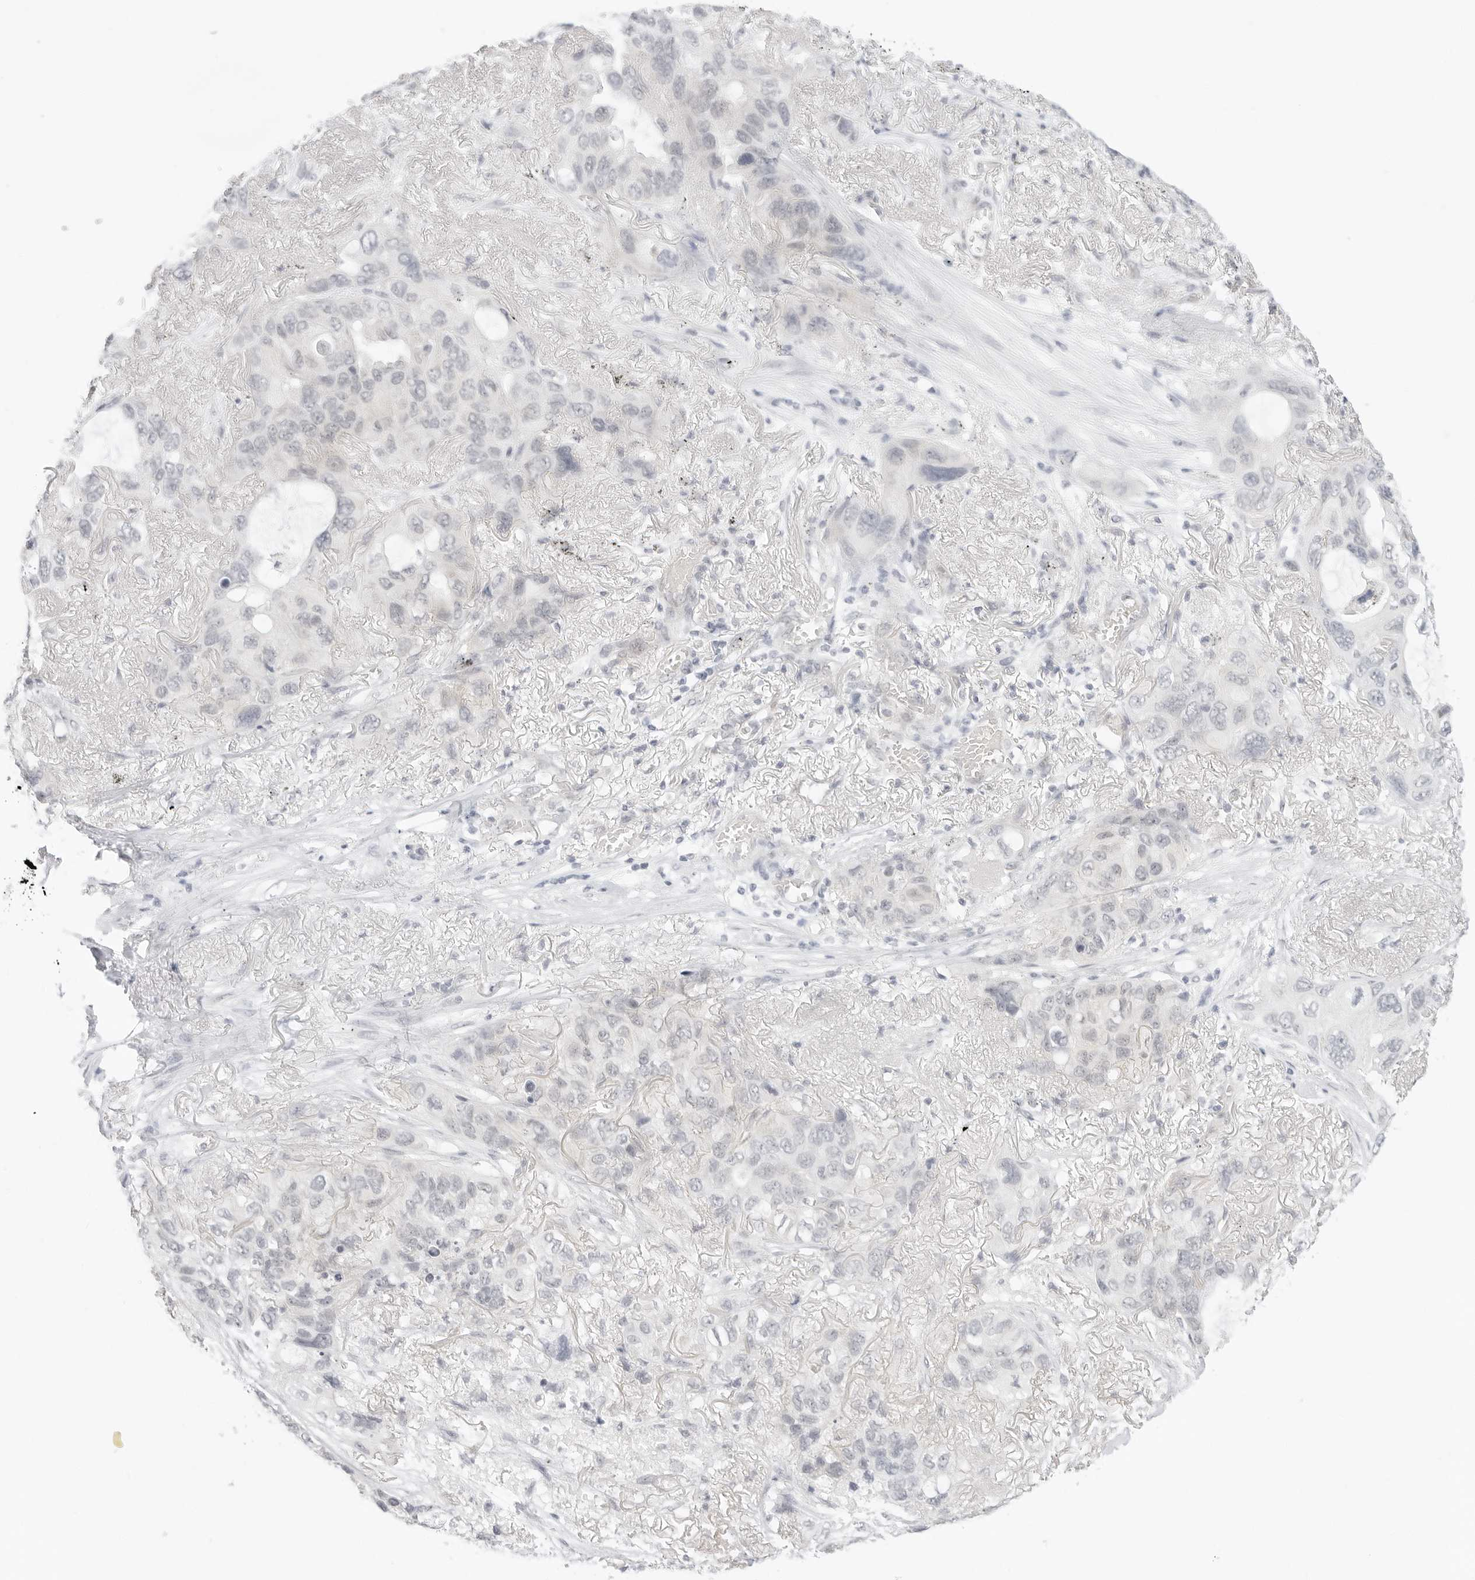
{"staining": {"intensity": "negative", "quantity": "none", "location": "none"}, "tissue": "lung cancer", "cell_type": "Tumor cells", "image_type": "cancer", "snomed": [{"axis": "morphology", "description": "Squamous cell carcinoma, NOS"}, {"axis": "topography", "description": "Lung"}], "caption": "Human lung cancer stained for a protein using IHC exhibits no expression in tumor cells.", "gene": "MED18", "patient": {"sex": "female", "age": 73}}